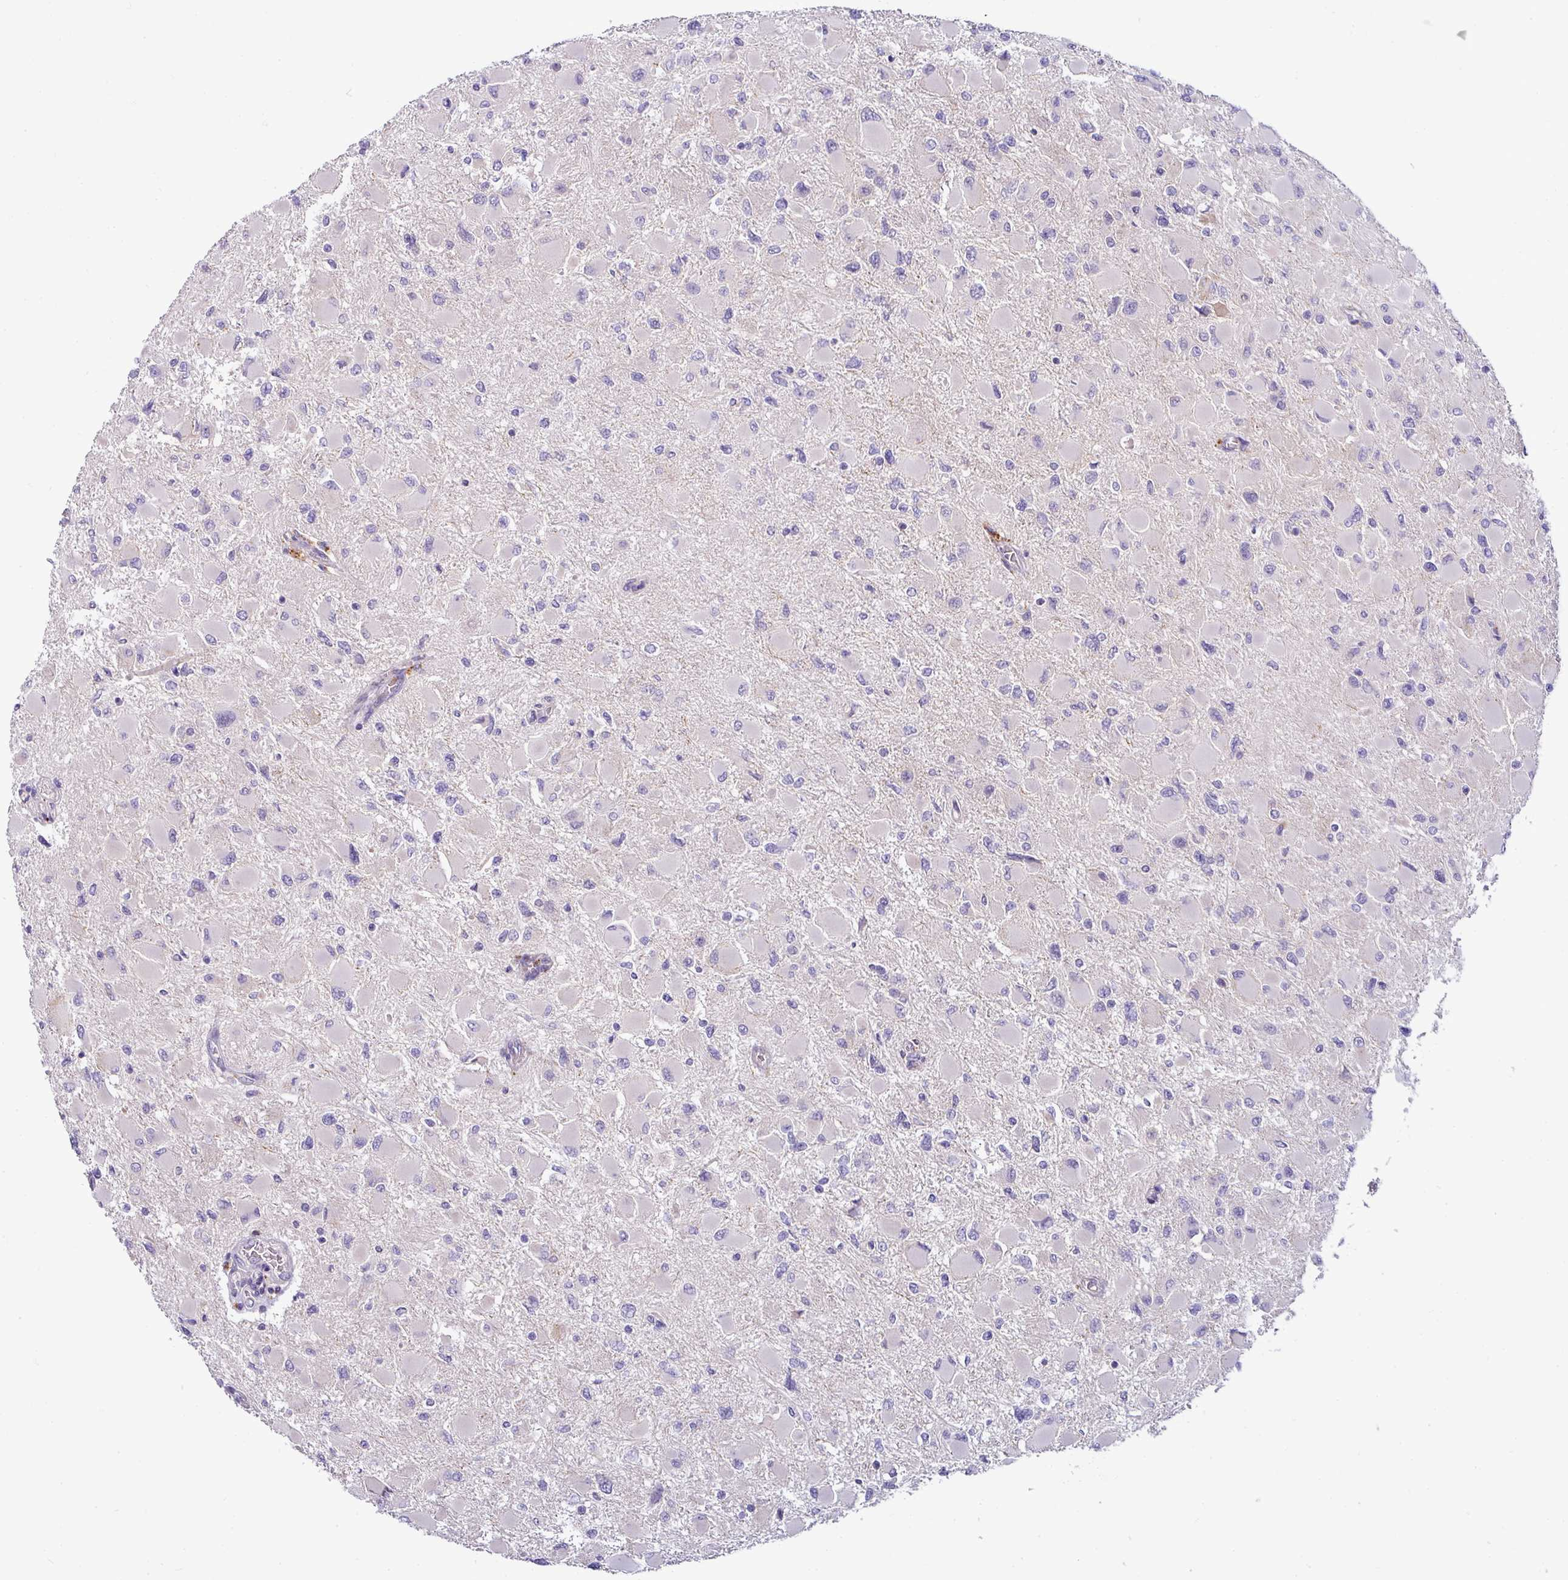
{"staining": {"intensity": "negative", "quantity": "none", "location": "none"}, "tissue": "glioma", "cell_type": "Tumor cells", "image_type": "cancer", "snomed": [{"axis": "morphology", "description": "Glioma, malignant, High grade"}, {"axis": "topography", "description": "Cerebral cortex"}], "caption": "A photomicrograph of malignant high-grade glioma stained for a protein demonstrates no brown staining in tumor cells.", "gene": "ACAP3", "patient": {"sex": "female", "age": 36}}